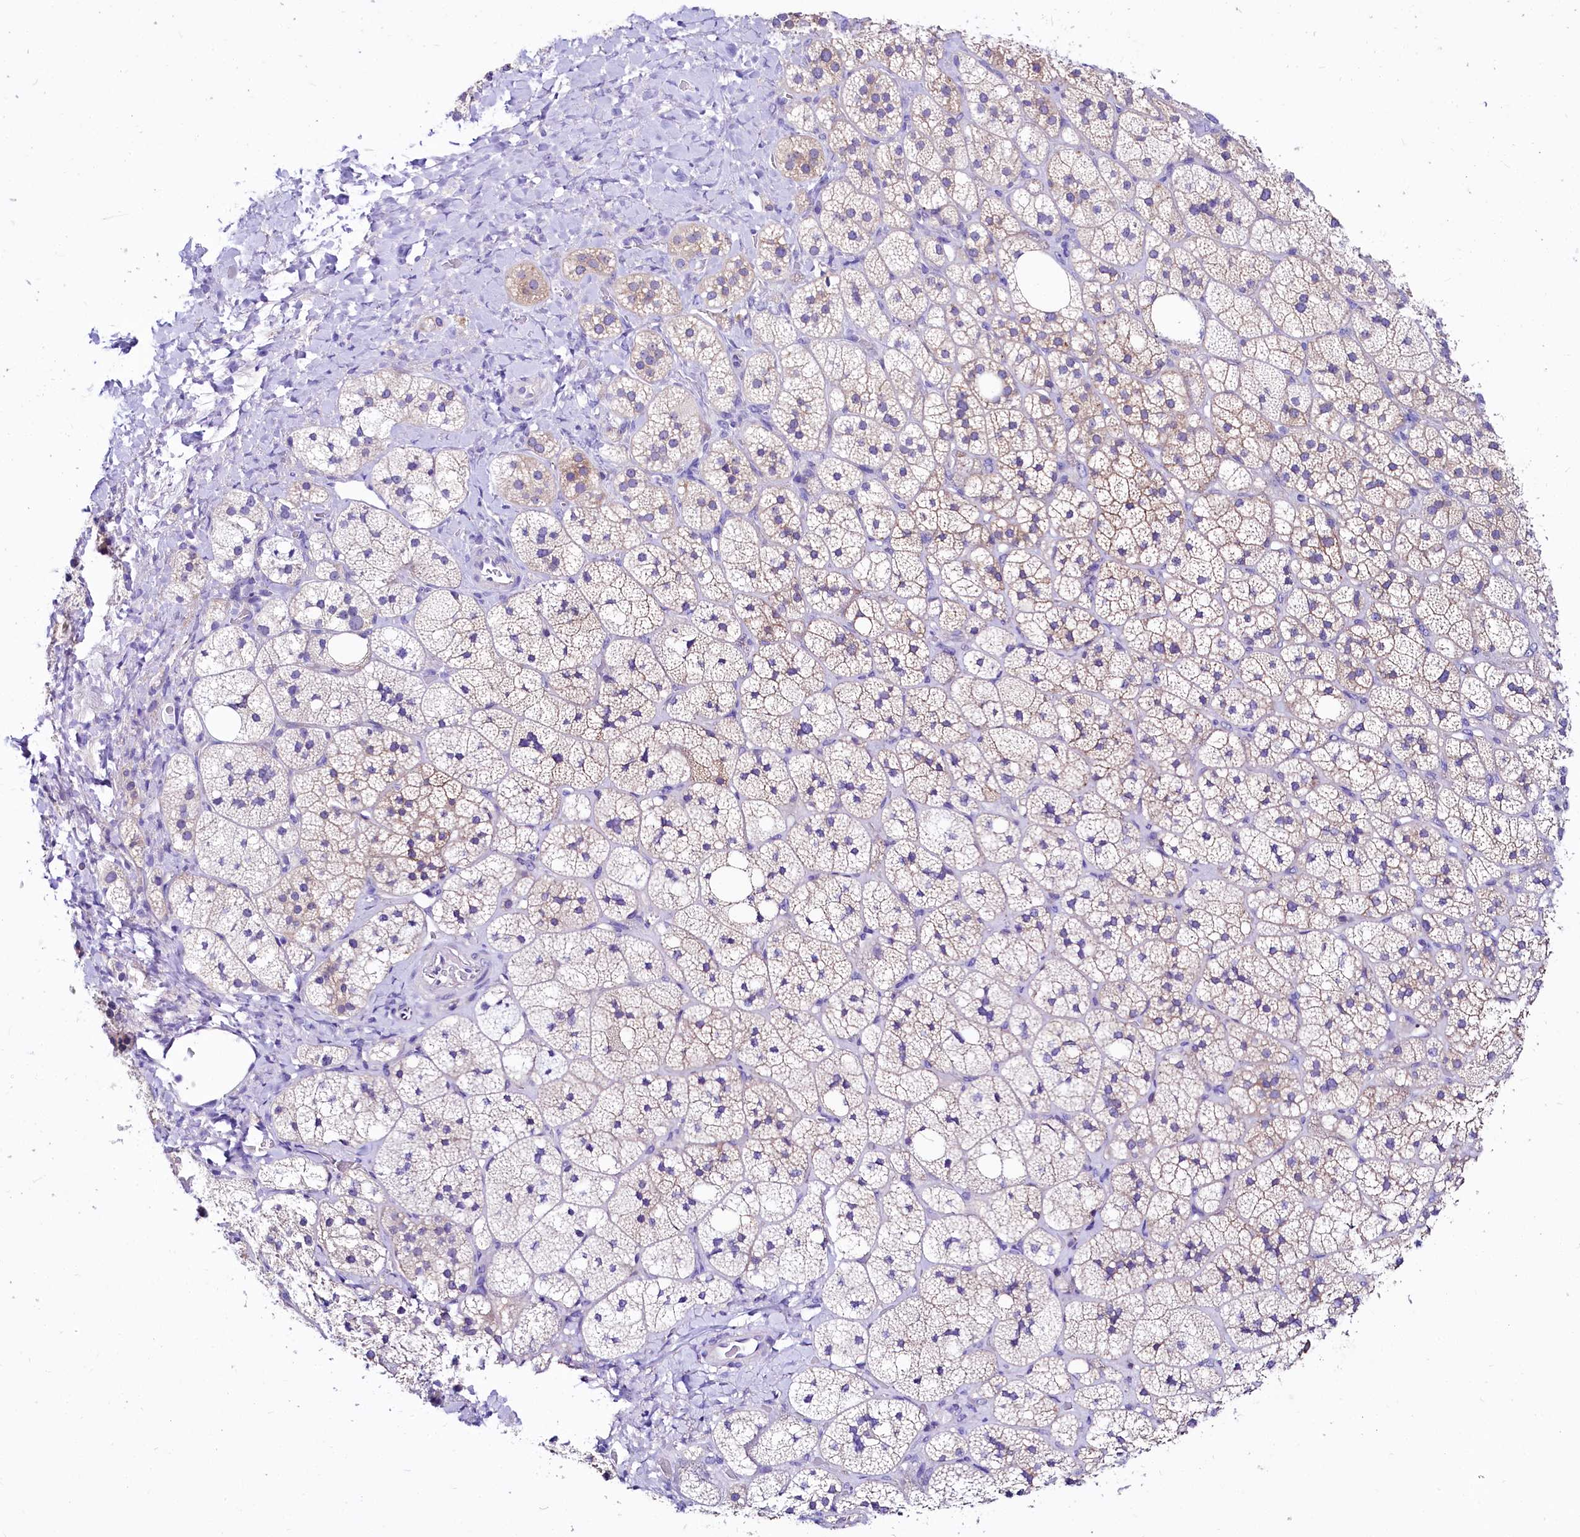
{"staining": {"intensity": "weak", "quantity": "25%-75%", "location": "cytoplasmic/membranous"}, "tissue": "adrenal gland", "cell_type": "Glandular cells", "image_type": "normal", "snomed": [{"axis": "morphology", "description": "Normal tissue, NOS"}, {"axis": "topography", "description": "Adrenal gland"}], "caption": "Protein analysis of benign adrenal gland shows weak cytoplasmic/membranous staining in about 25%-75% of glandular cells.", "gene": "ABHD5", "patient": {"sex": "male", "age": 61}}